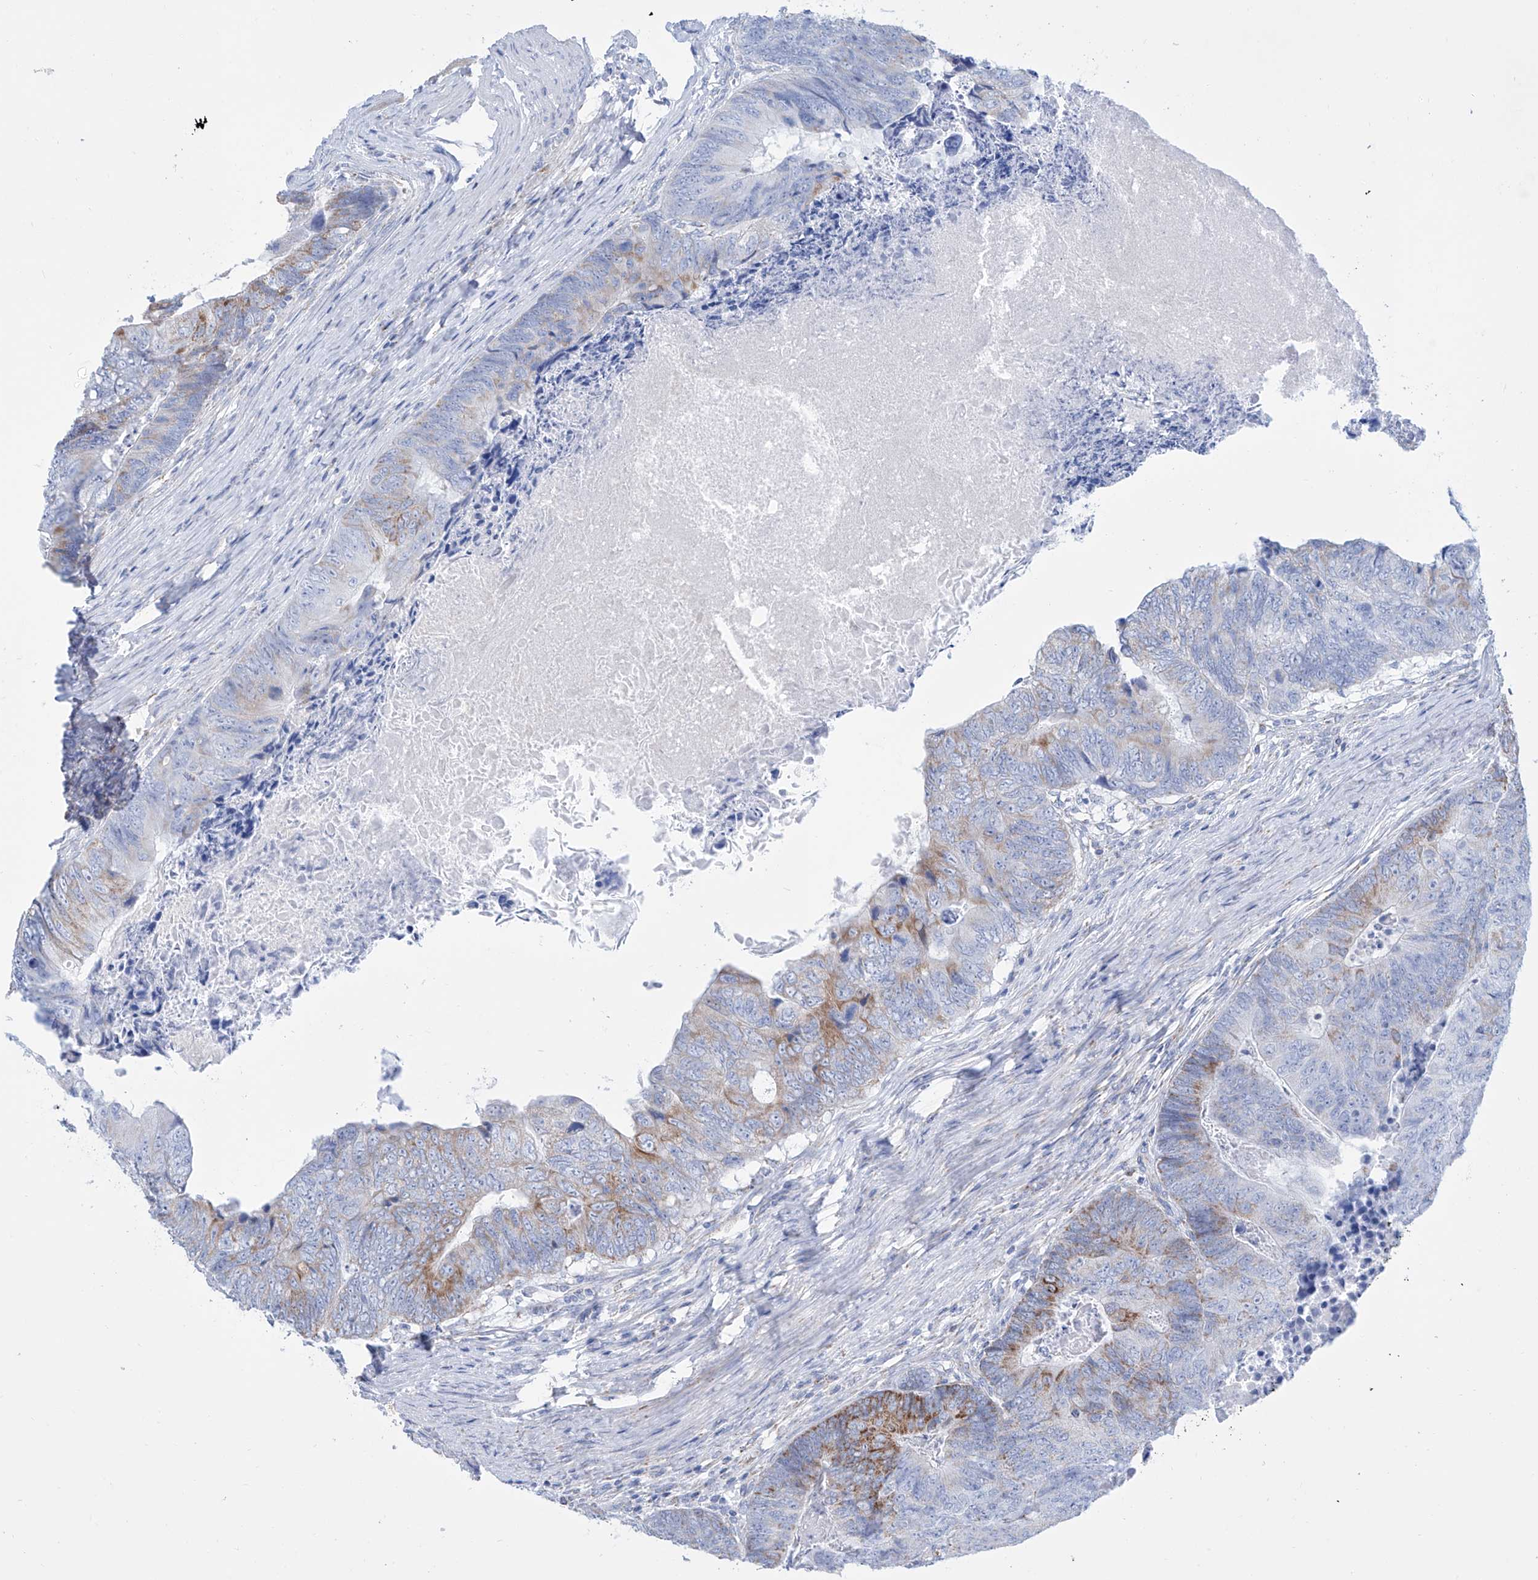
{"staining": {"intensity": "moderate", "quantity": "<25%", "location": "cytoplasmic/membranous"}, "tissue": "colorectal cancer", "cell_type": "Tumor cells", "image_type": "cancer", "snomed": [{"axis": "morphology", "description": "Adenocarcinoma, NOS"}, {"axis": "topography", "description": "Colon"}], "caption": "Tumor cells reveal low levels of moderate cytoplasmic/membranous staining in approximately <25% of cells in colorectal adenocarcinoma. The protein is shown in brown color, while the nuclei are stained blue.", "gene": "ALDH6A1", "patient": {"sex": "female", "age": 67}}